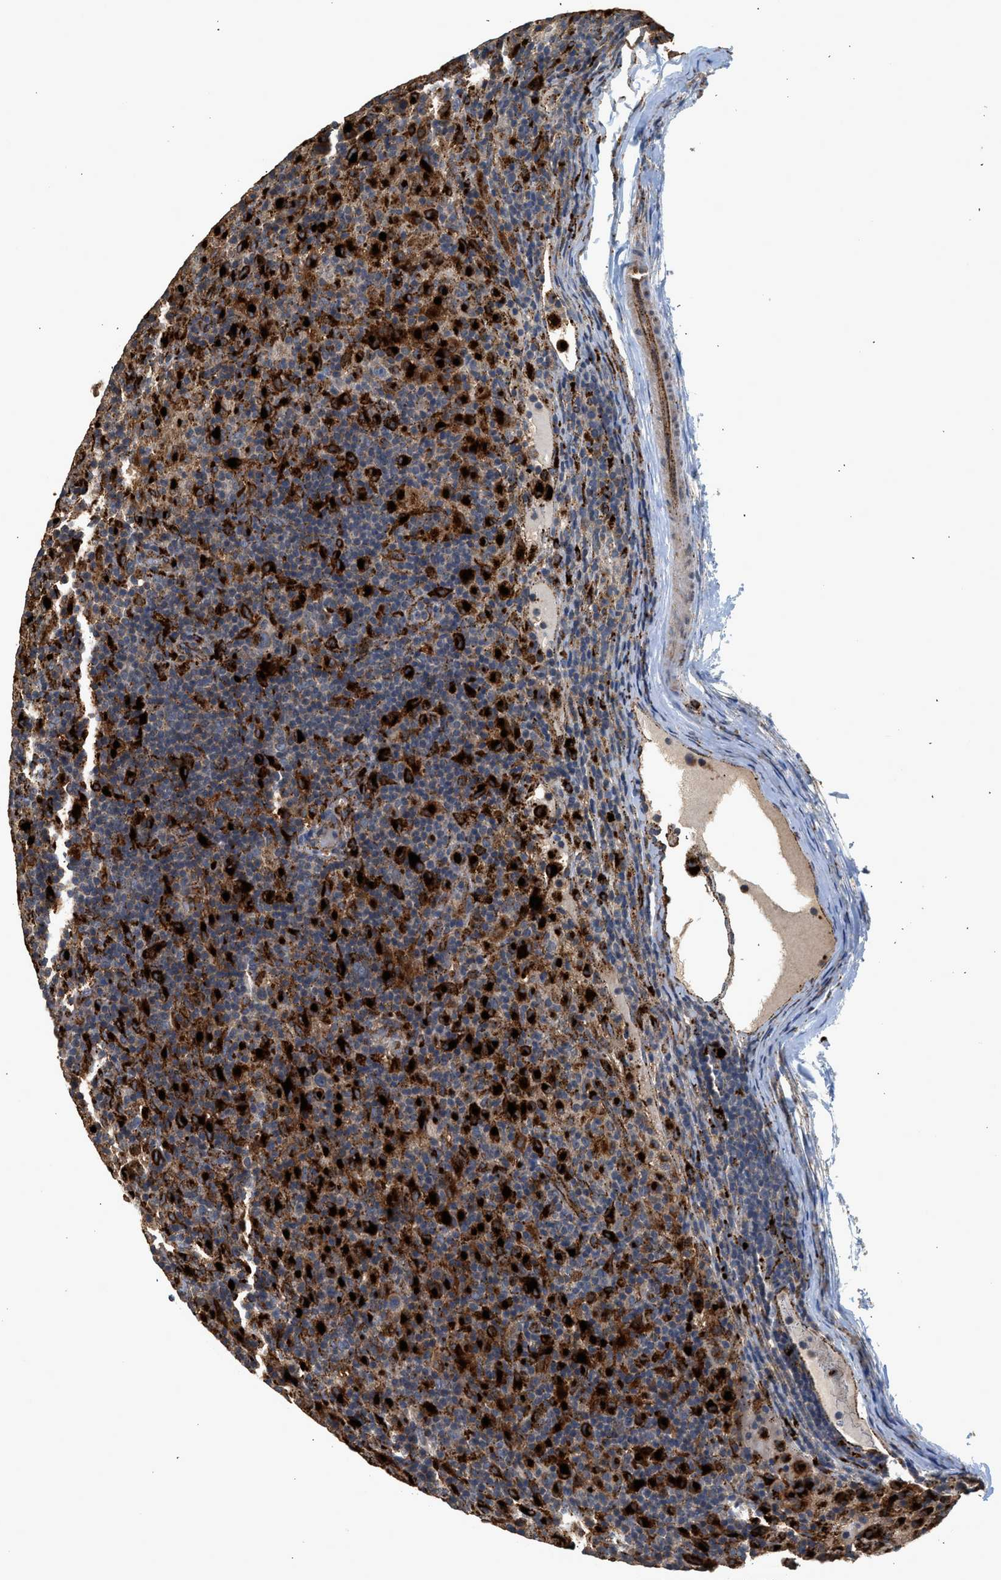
{"staining": {"intensity": "moderate", "quantity": "25%-75%", "location": "cytoplasmic/membranous"}, "tissue": "lymphoma", "cell_type": "Tumor cells", "image_type": "cancer", "snomed": [{"axis": "morphology", "description": "Hodgkin's disease, NOS"}, {"axis": "topography", "description": "Lymph node"}], "caption": "This histopathology image exhibits immunohistochemistry (IHC) staining of Hodgkin's disease, with medium moderate cytoplasmic/membranous positivity in about 25%-75% of tumor cells.", "gene": "CTSV", "patient": {"sex": "male", "age": 70}}